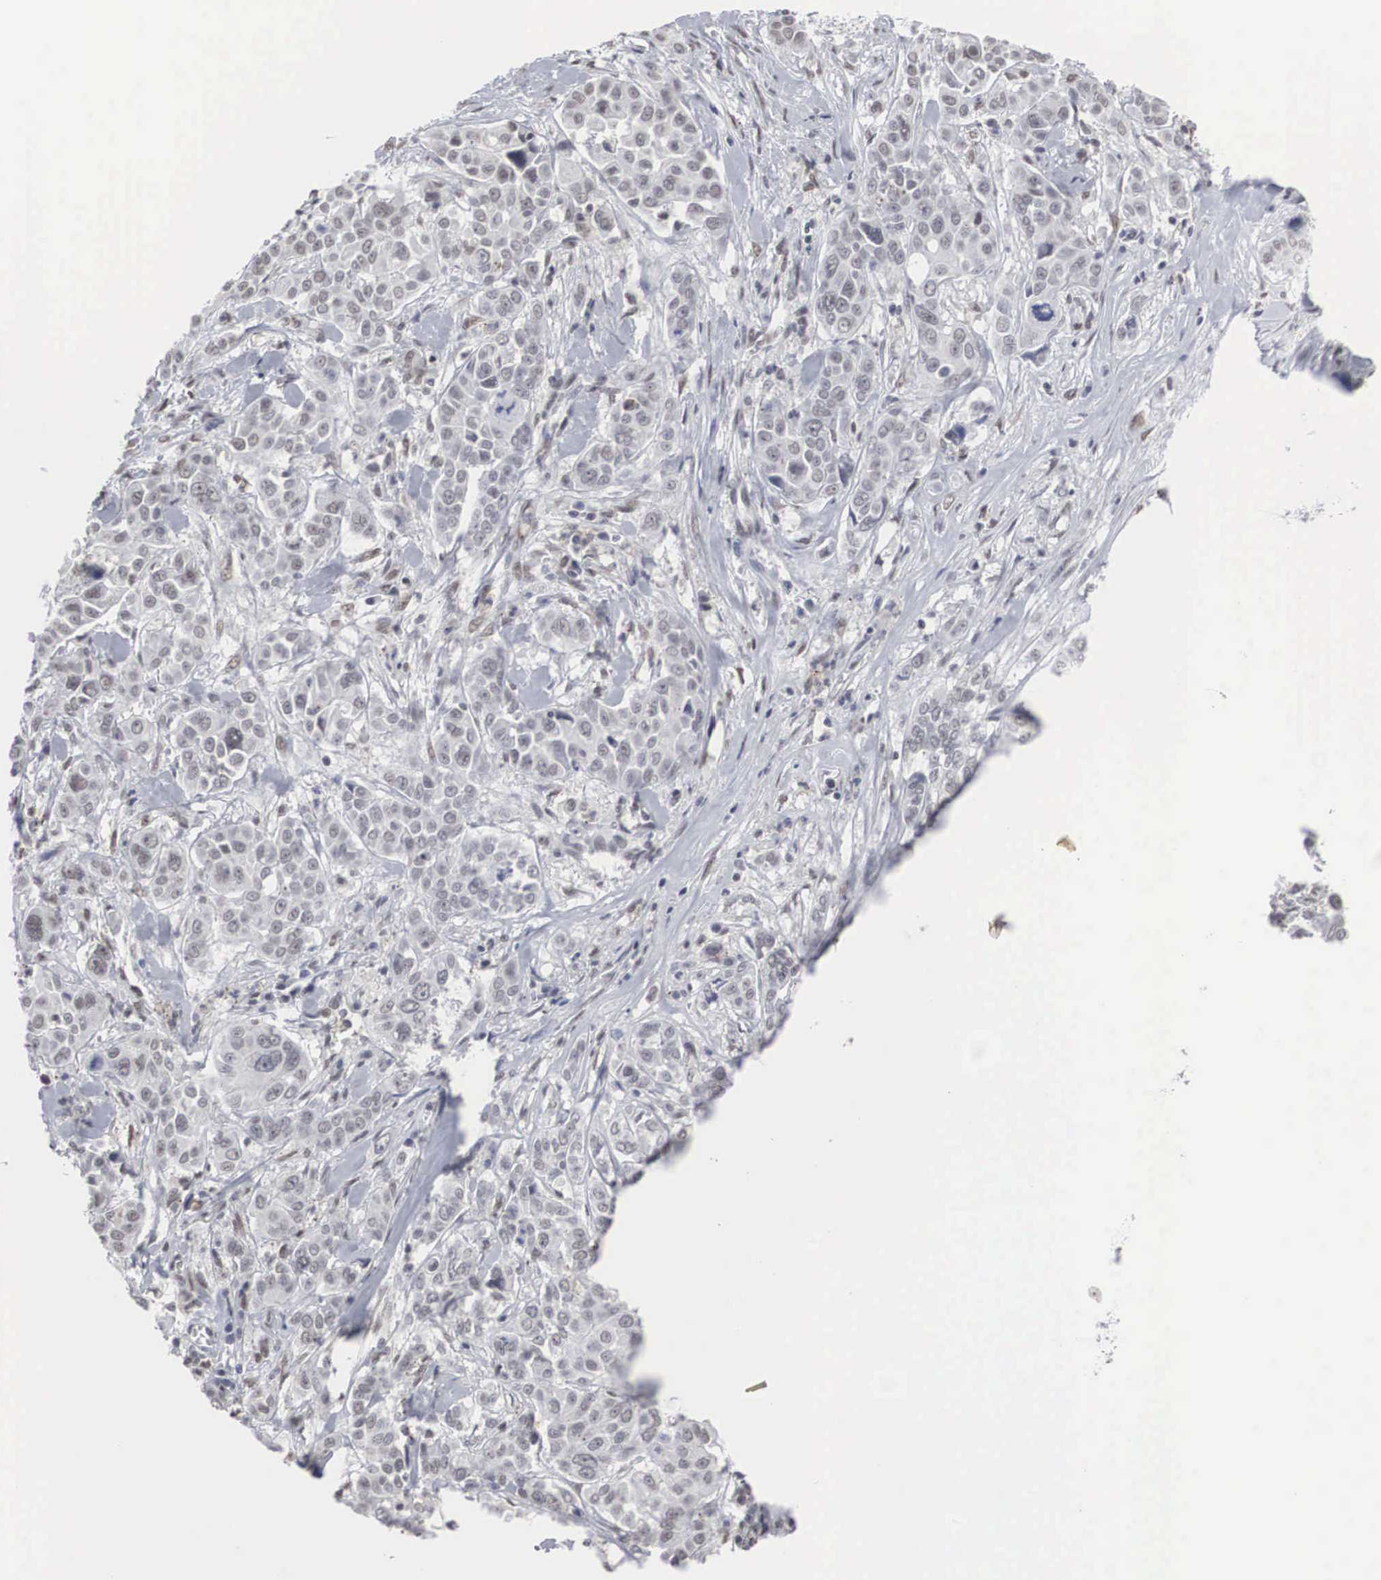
{"staining": {"intensity": "negative", "quantity": "none", "location": "none"}, "tissue": "pancreatic cancer", "cell_type": "Tumor cells", "image_type": "cancer", "snomed": [{"axis": "morphology", "description": "Adenocarcinoma, NOS"}, {"axis": "topography", "description": "Pancreas"}], "caption": "A high-resolution micrograph shows immunohistochemistry (IHC) staining of pancreatic cancer (adenocarcinoma), which shows no significant expression in tumor cells. (DAB immunohistochemistry with hematoxylin counter stain).", "gene": "AUTS2", "patient": {"sex": "female", "age": 52}}